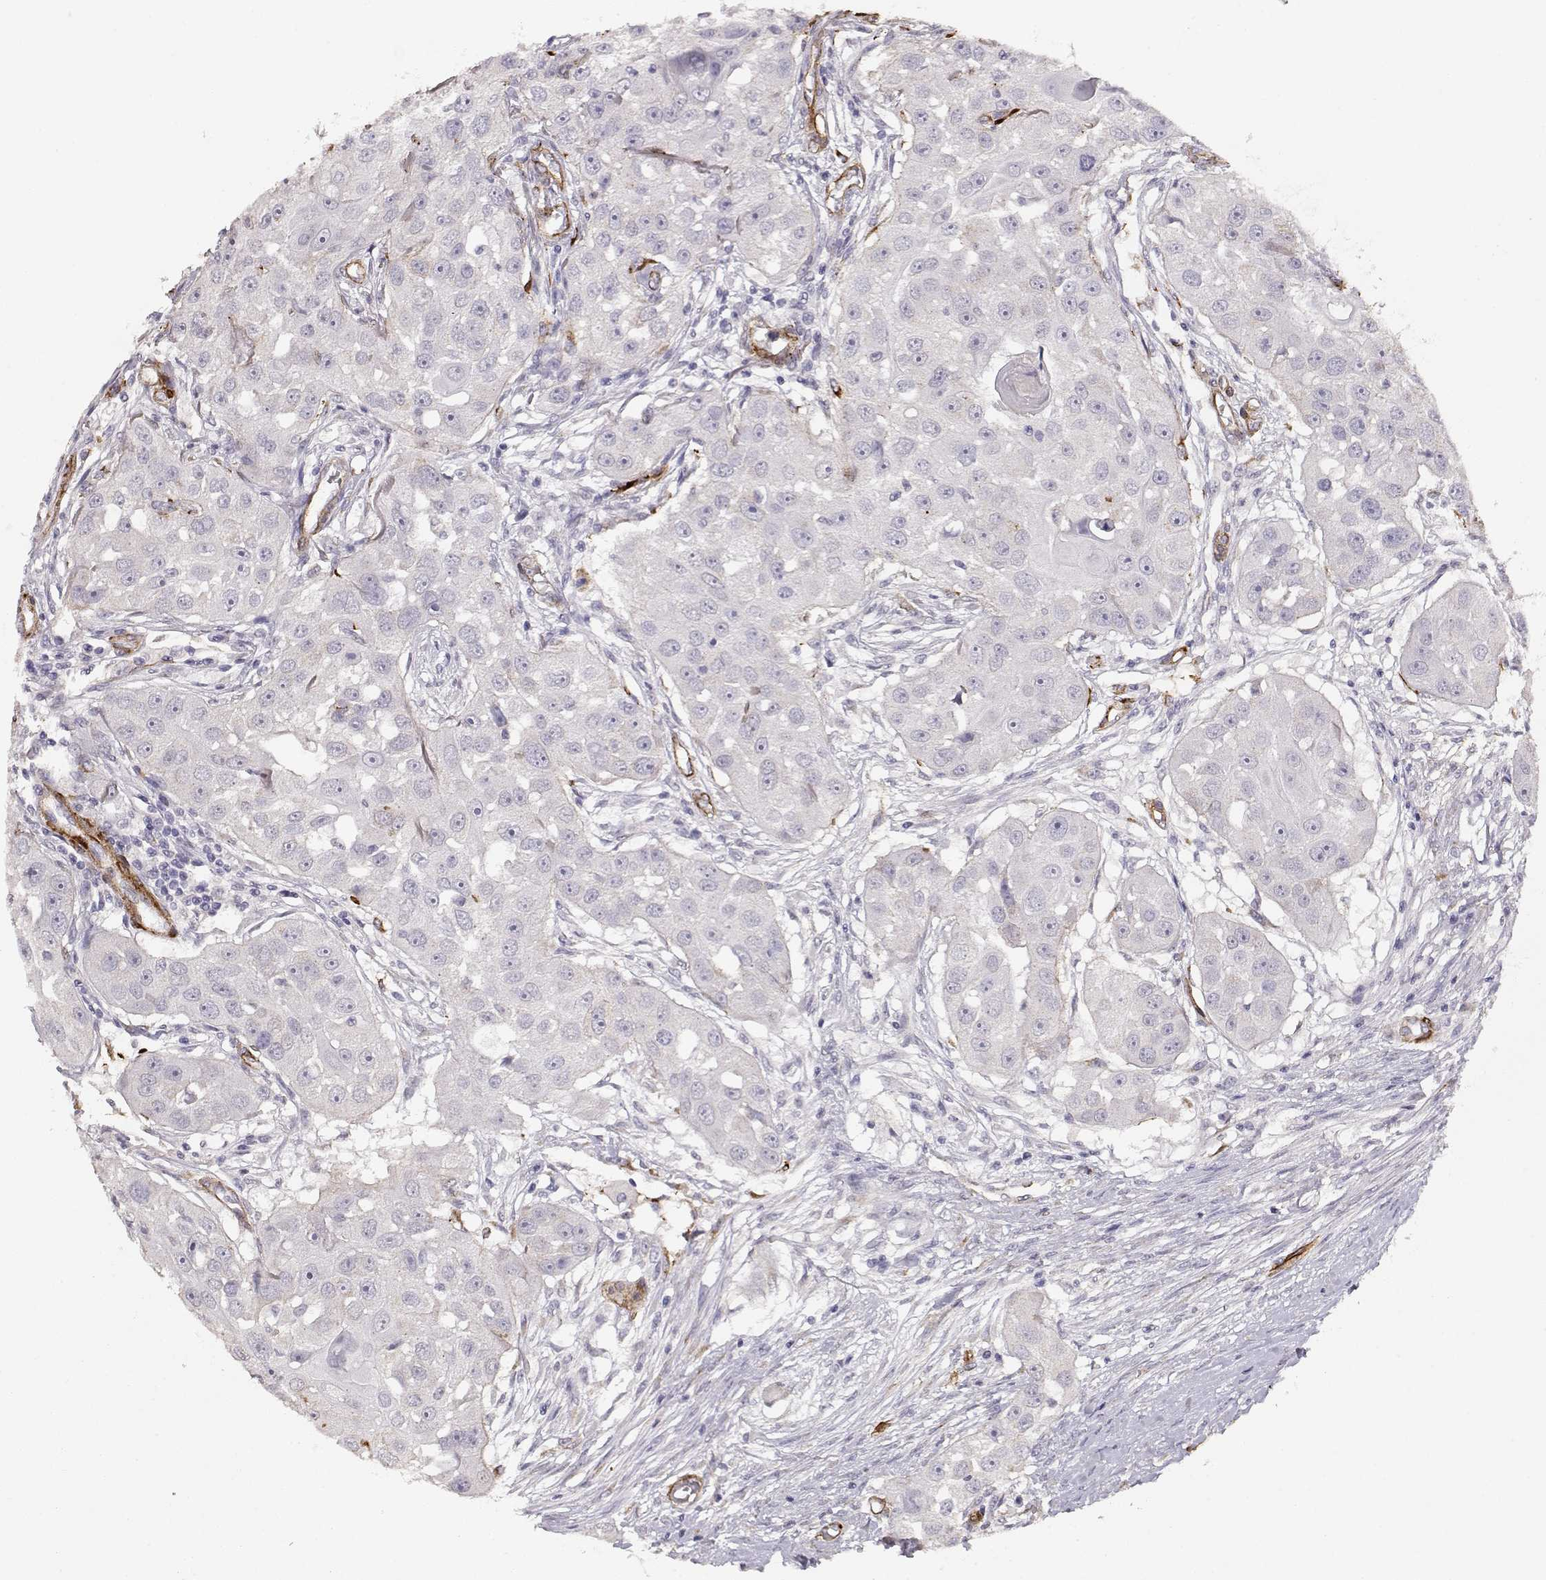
{"staining": {"intensity": "negative", "quantity": "none", "location": "none"}, "tissue": "head and neck cancer", "cell_type": "Tumor cells", "image_type": "cancer", "snomed": [{"axis": "morphology", "description": "Squamous cell carcinoma, NOS"}, {"axis": "topography", "description": "Head-Neck"}], "caption": "Immunohistochemistry (IHC) of squamous cell carcinoma (head and neck) exhibits no expression in tumor cells.", "gene": "LAMC1", "patient": {"sex": "male", "age": 51}}